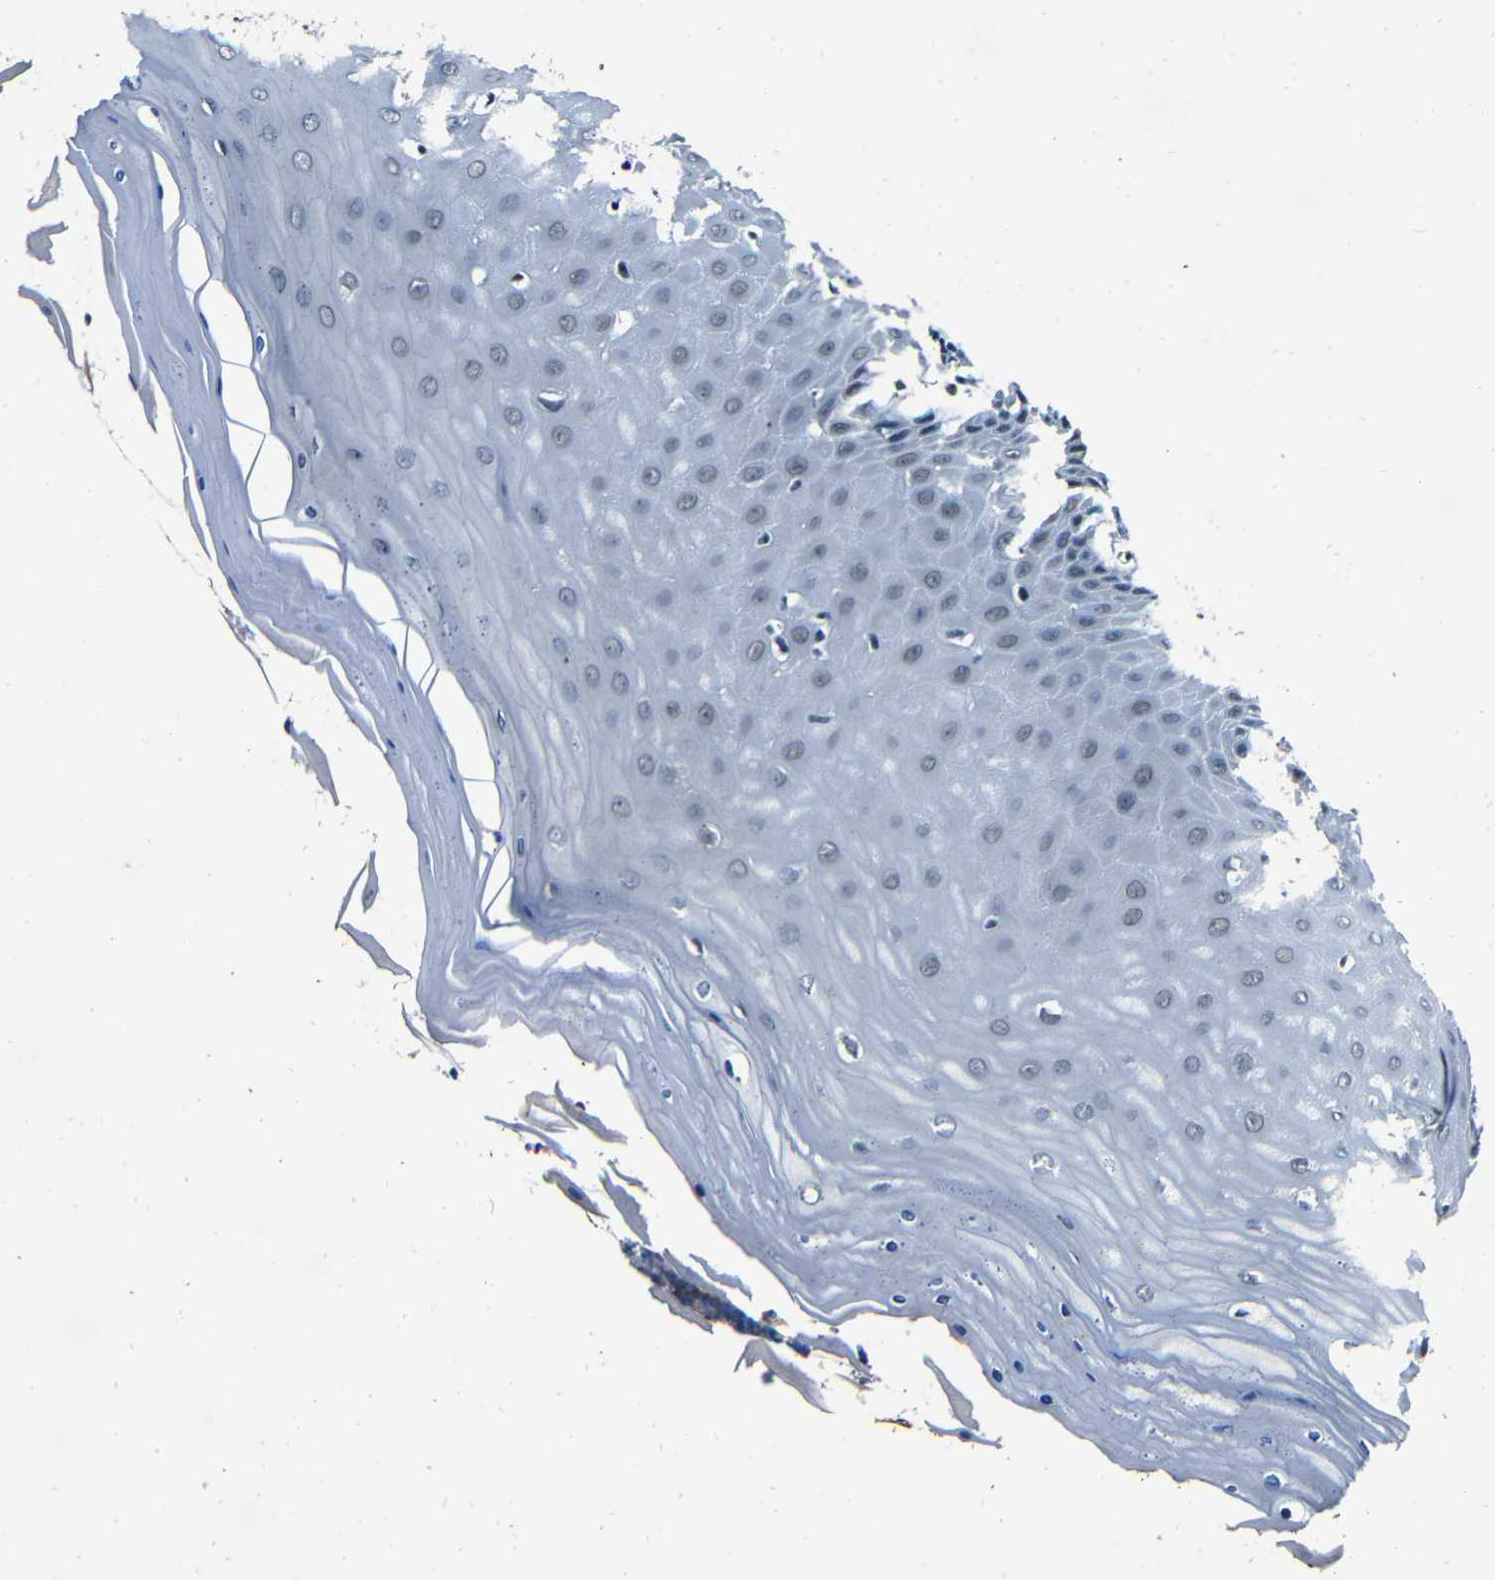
{"staining": {"intensity": "weak", "quantity": "25%-75%", "location": "nuclear"}, "tissue": "cervix", "cell_type": "Squamous epithelial cells", "image_type": "normal", "snomed": [{"axis": "morphology", "description": "Normal tissue, NOS"}, {"axis": "topography", "description": "Cervix"}], "caption": "Protein analysis of unremarkable cervix shows weak nuclear expression in approximately 25%-75% of squamous epithelial cells.", "gene": "FOXD4L1", "patient": {"sex": "female", "age": 55}}